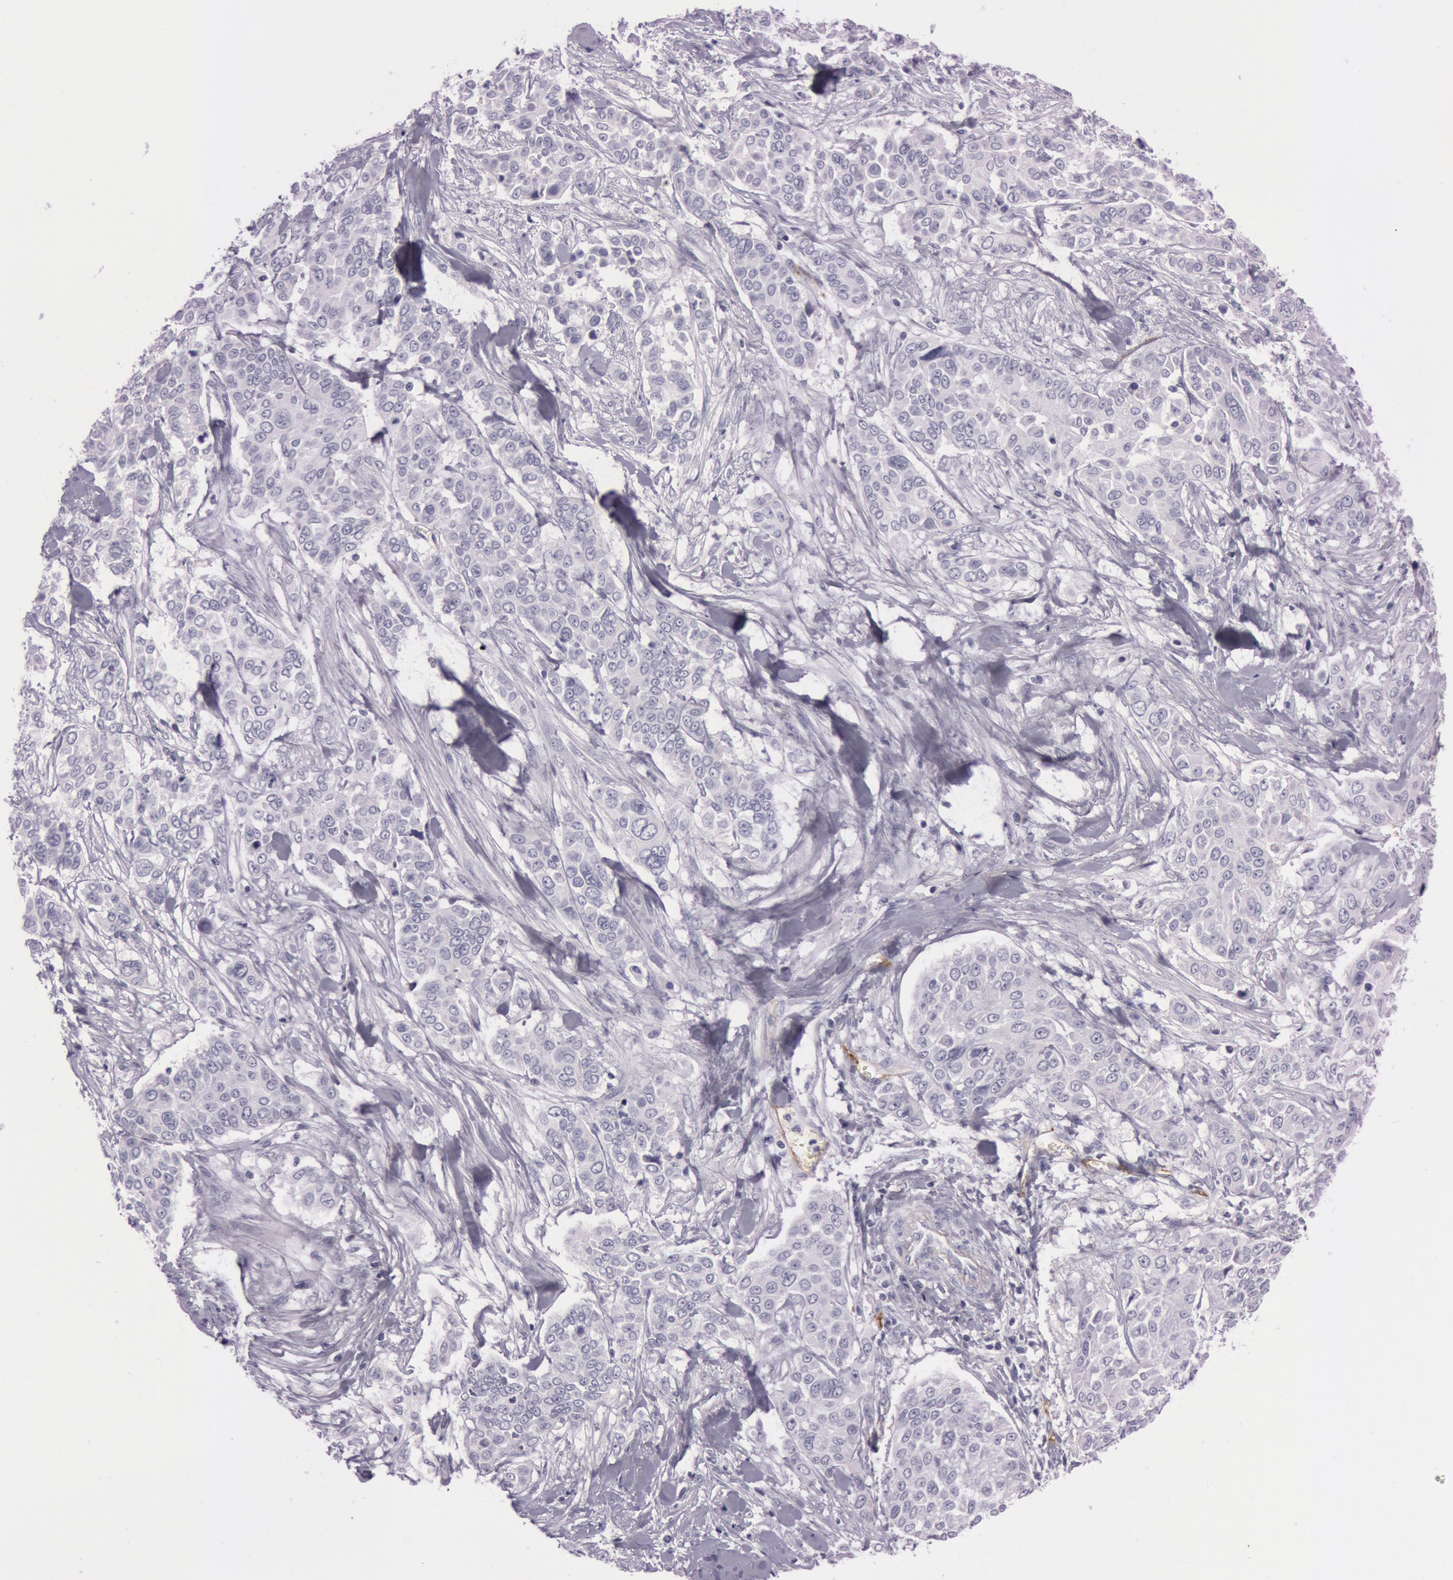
{"staining": {"intensity": "negative", "quantity": "none", "location": "none"}, "tissue": "pancreatic cancer", "cell_type": "Tumor cells", "image_type": "cancer", "snomed": [{"axis": "morphology", "description": "Adenocarcinoma, NOS"}, {"axis": "topography", "description": "Pancreas"}], "caption": "A high-resolution image shows immunohistochemistry (IHC) staining of pancreatic cancer, which shows no significant expression in tumor cells.", "gene": "FOLH1", "patient": {"sex": "female", "age": 52}}